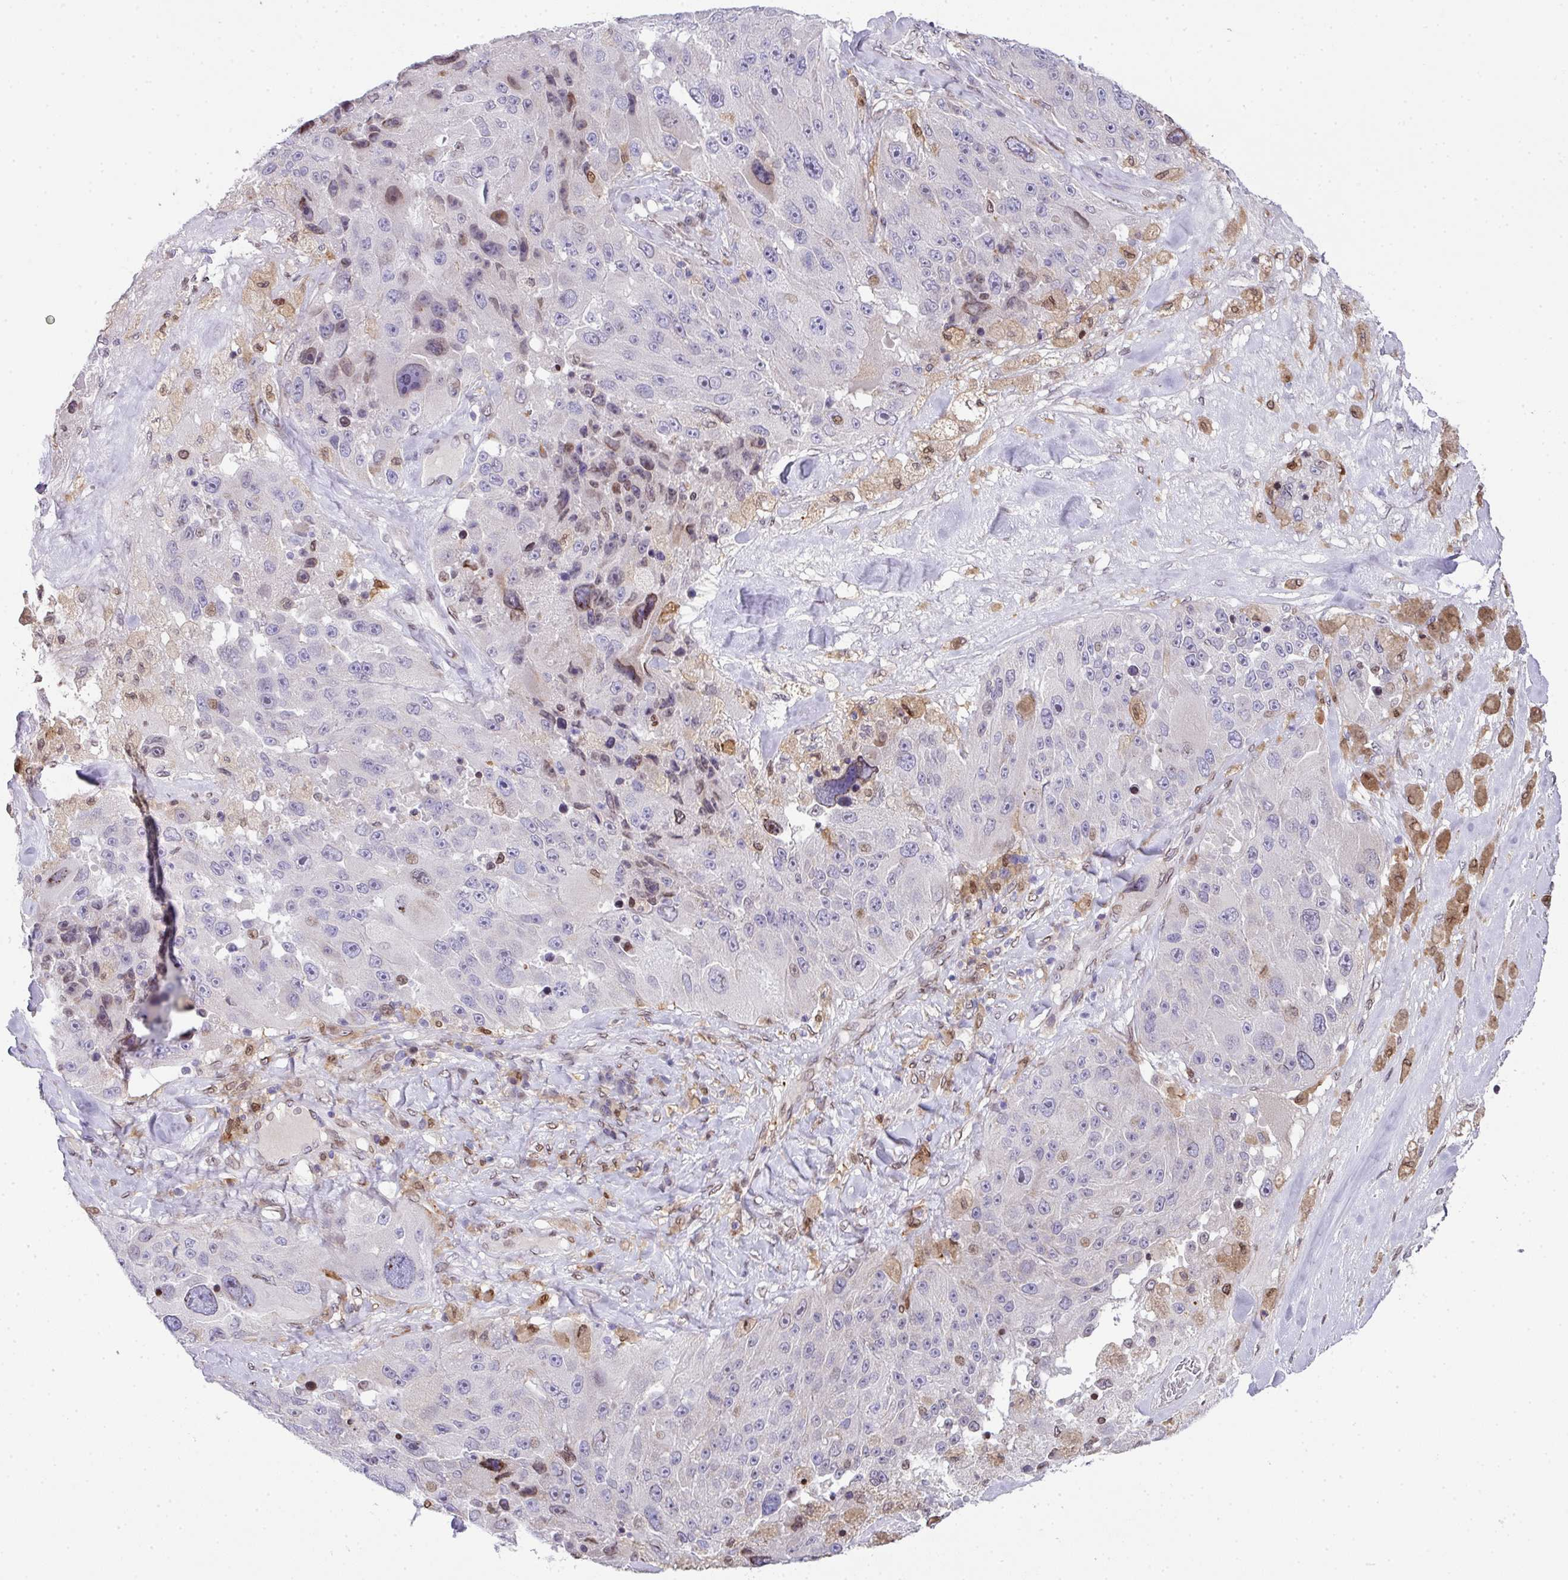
{"staining": {"intensity": "negative", "quantity": "none", "location": "none"}, "tissue": "melanoma", "cell_type": "Tumor cells", "image_type": "cancer", "snomed": [{"axis": "morphology", "description": "Malignant melanoma, Metastatic site"}, {"axis": "topography", "description": "Lymph node"}], "caption": "This is a micrograph of immunohistochemistry staining of melanoma, which shows no positivity in tumor cells.", "gene": "PLK1", "patient": {"sex": "male", "age": 62}}